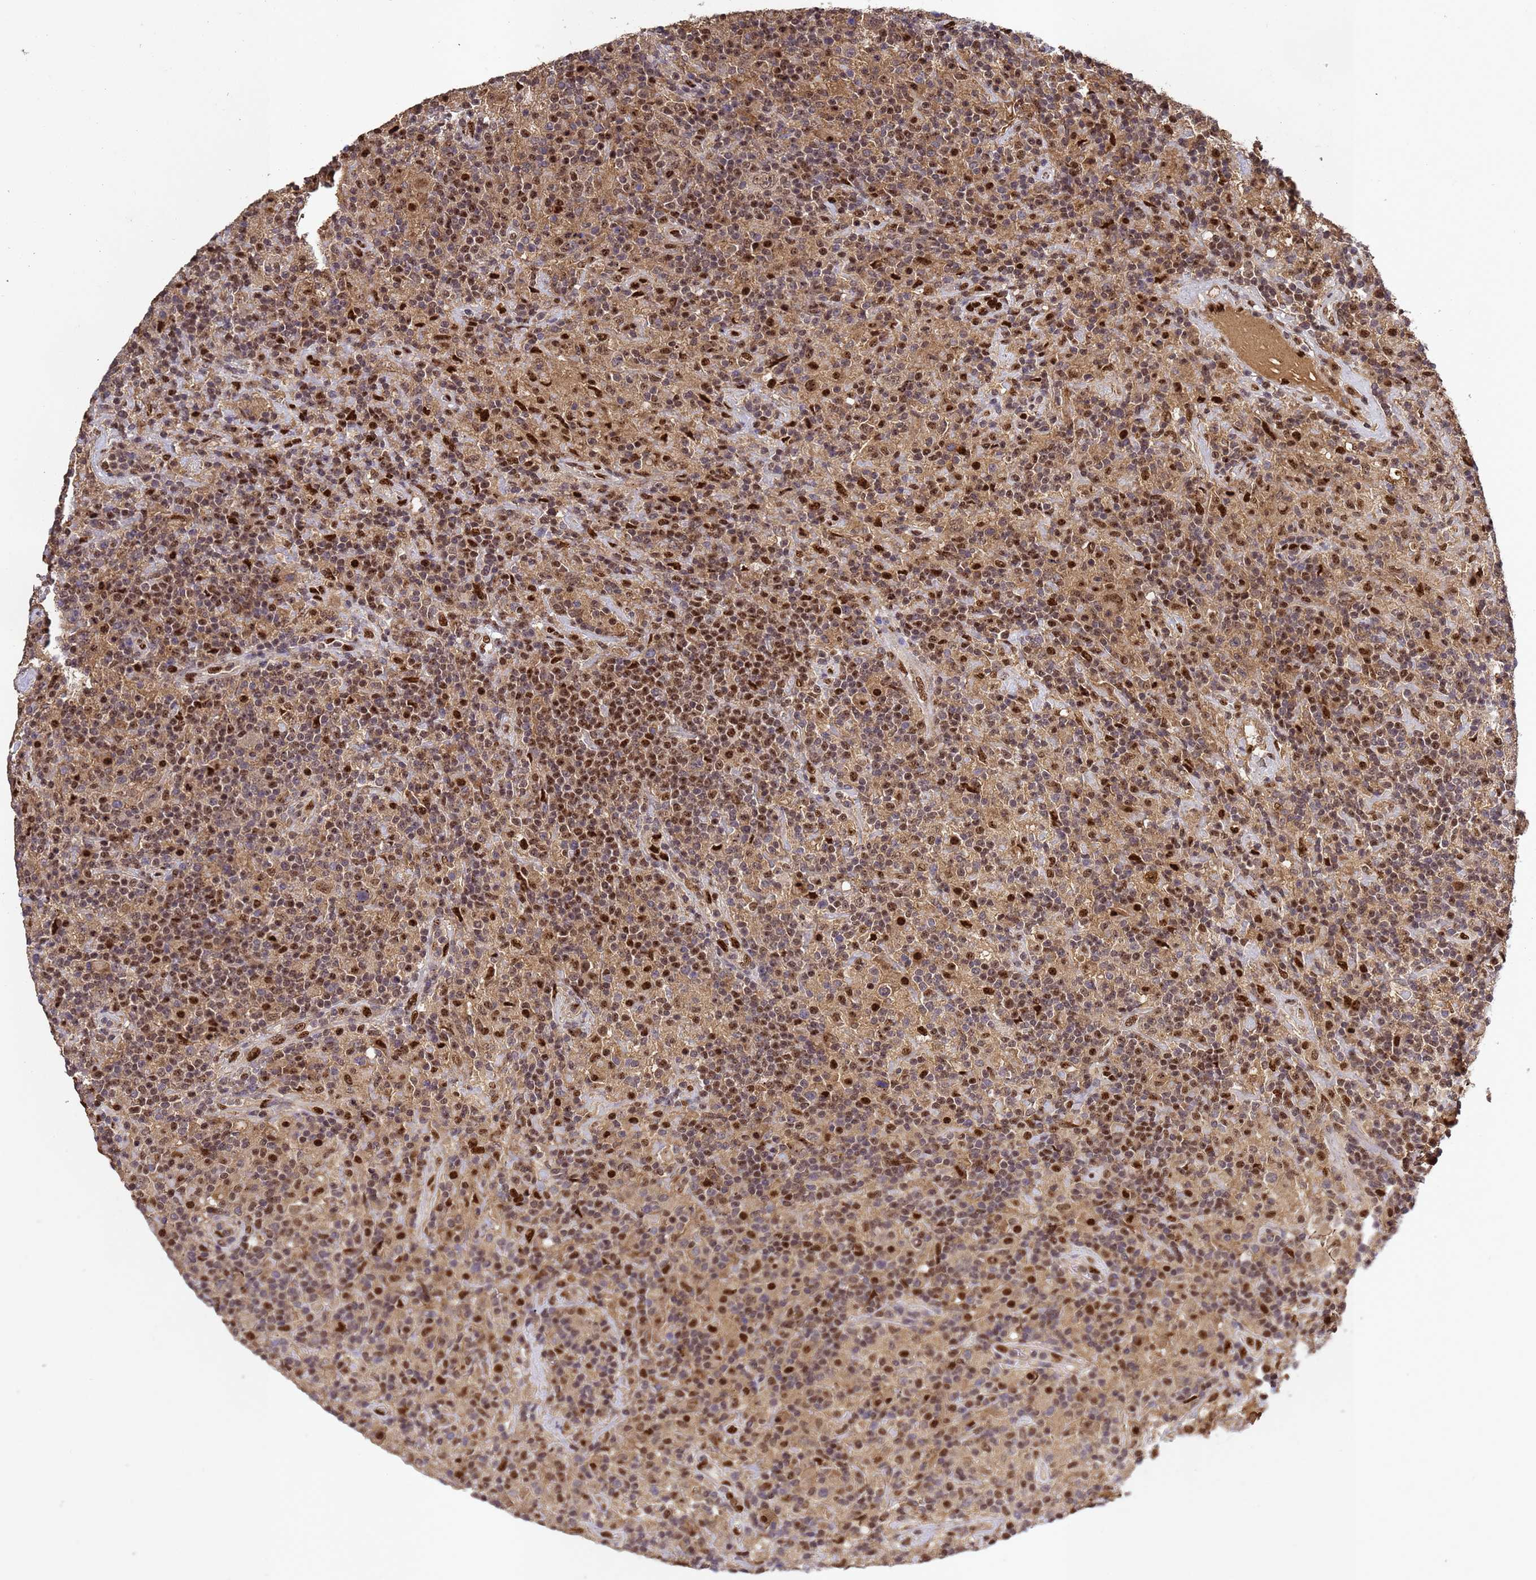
{"staining": {"intensity": "moderate", "quantity": ">75%", "location": "nuclear"}, "tissue": "lymphoma", "cell_type": "Tumor cells", "image_type": "cancer", "snomed": [{"axis": "morphology", "description": "Hodgkin's disease, NOS"}, {"axis": "topography", "description": "Lymph node"}], "caption": "High-magnification brightfield microscopy of Hodgkin's disease stained with DAB (brown) and counterstained with hematoxylin (blue). tumor cells exhibit moderate nuclear expression is appreciated in approximately>75% of cells. (DAB (3,3'-diaminobenzidine) = brown stain, brightfield microscopy at high magnification).", "gene": "SECISBP2", "patient": {"sex": "male", "age": 70}}